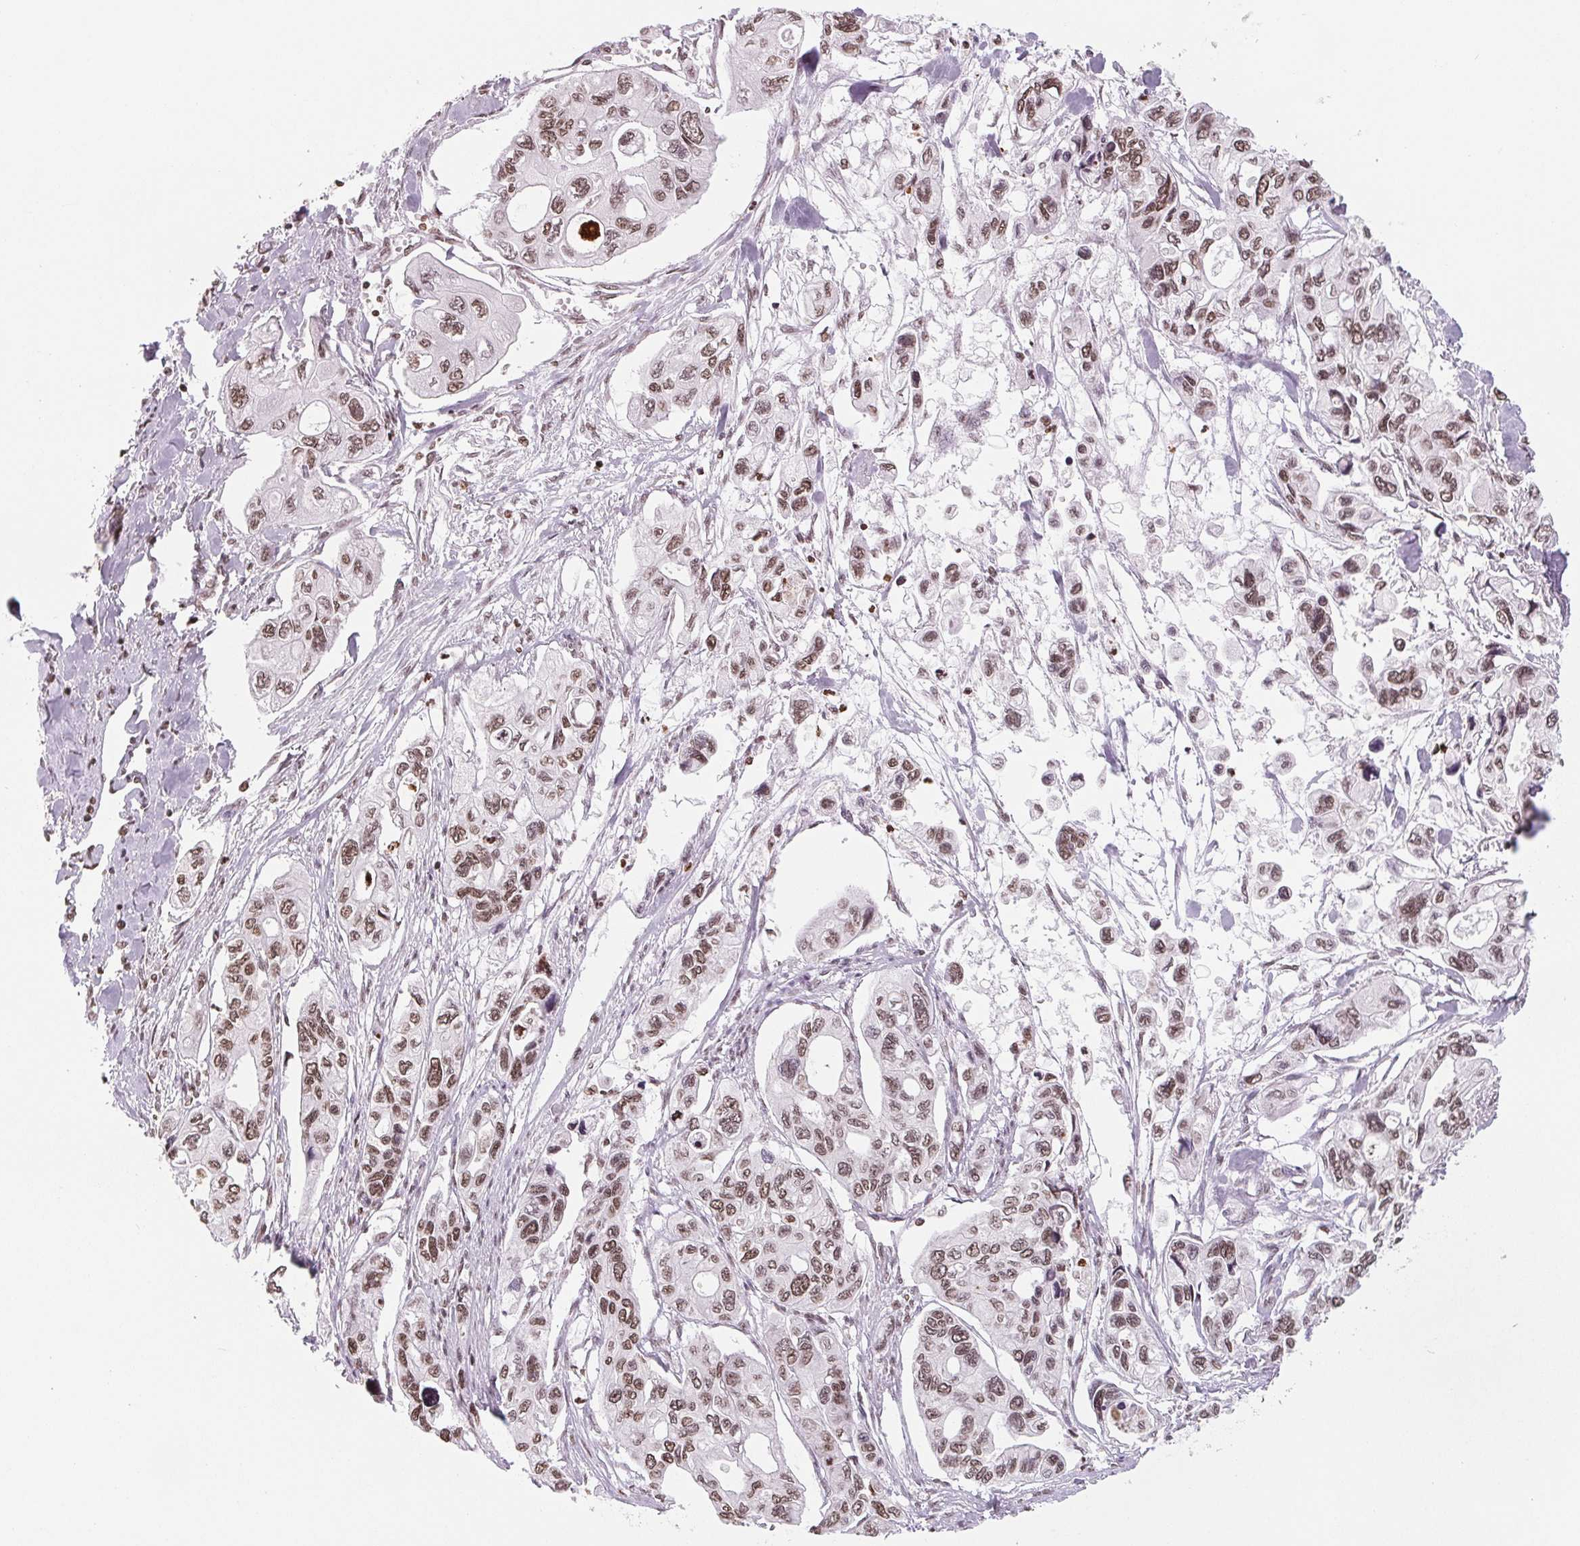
{"staining": {"intensity": "moderate", "quantity": ">75%", "location": "cytoplasmic/membranous,nuclear"}, "tissue": "pancreatic cancer", "cell_type": "Tumor cells", "image_type": "cancer", "snomed": [{"axis": "morphology", "description": "Adenocarcinoma, NOS"}, {"axis": "topography", "description": "Pancreas"}], "caption": "This is an image of IHC staining of pancreatic adenocarcinoma, which shows moderate positivity in the cytoplasmic/membranous and nuclear of tumor cells.", "gene": "SMIM12", "patient": {"sex": "female", "age": 76}}